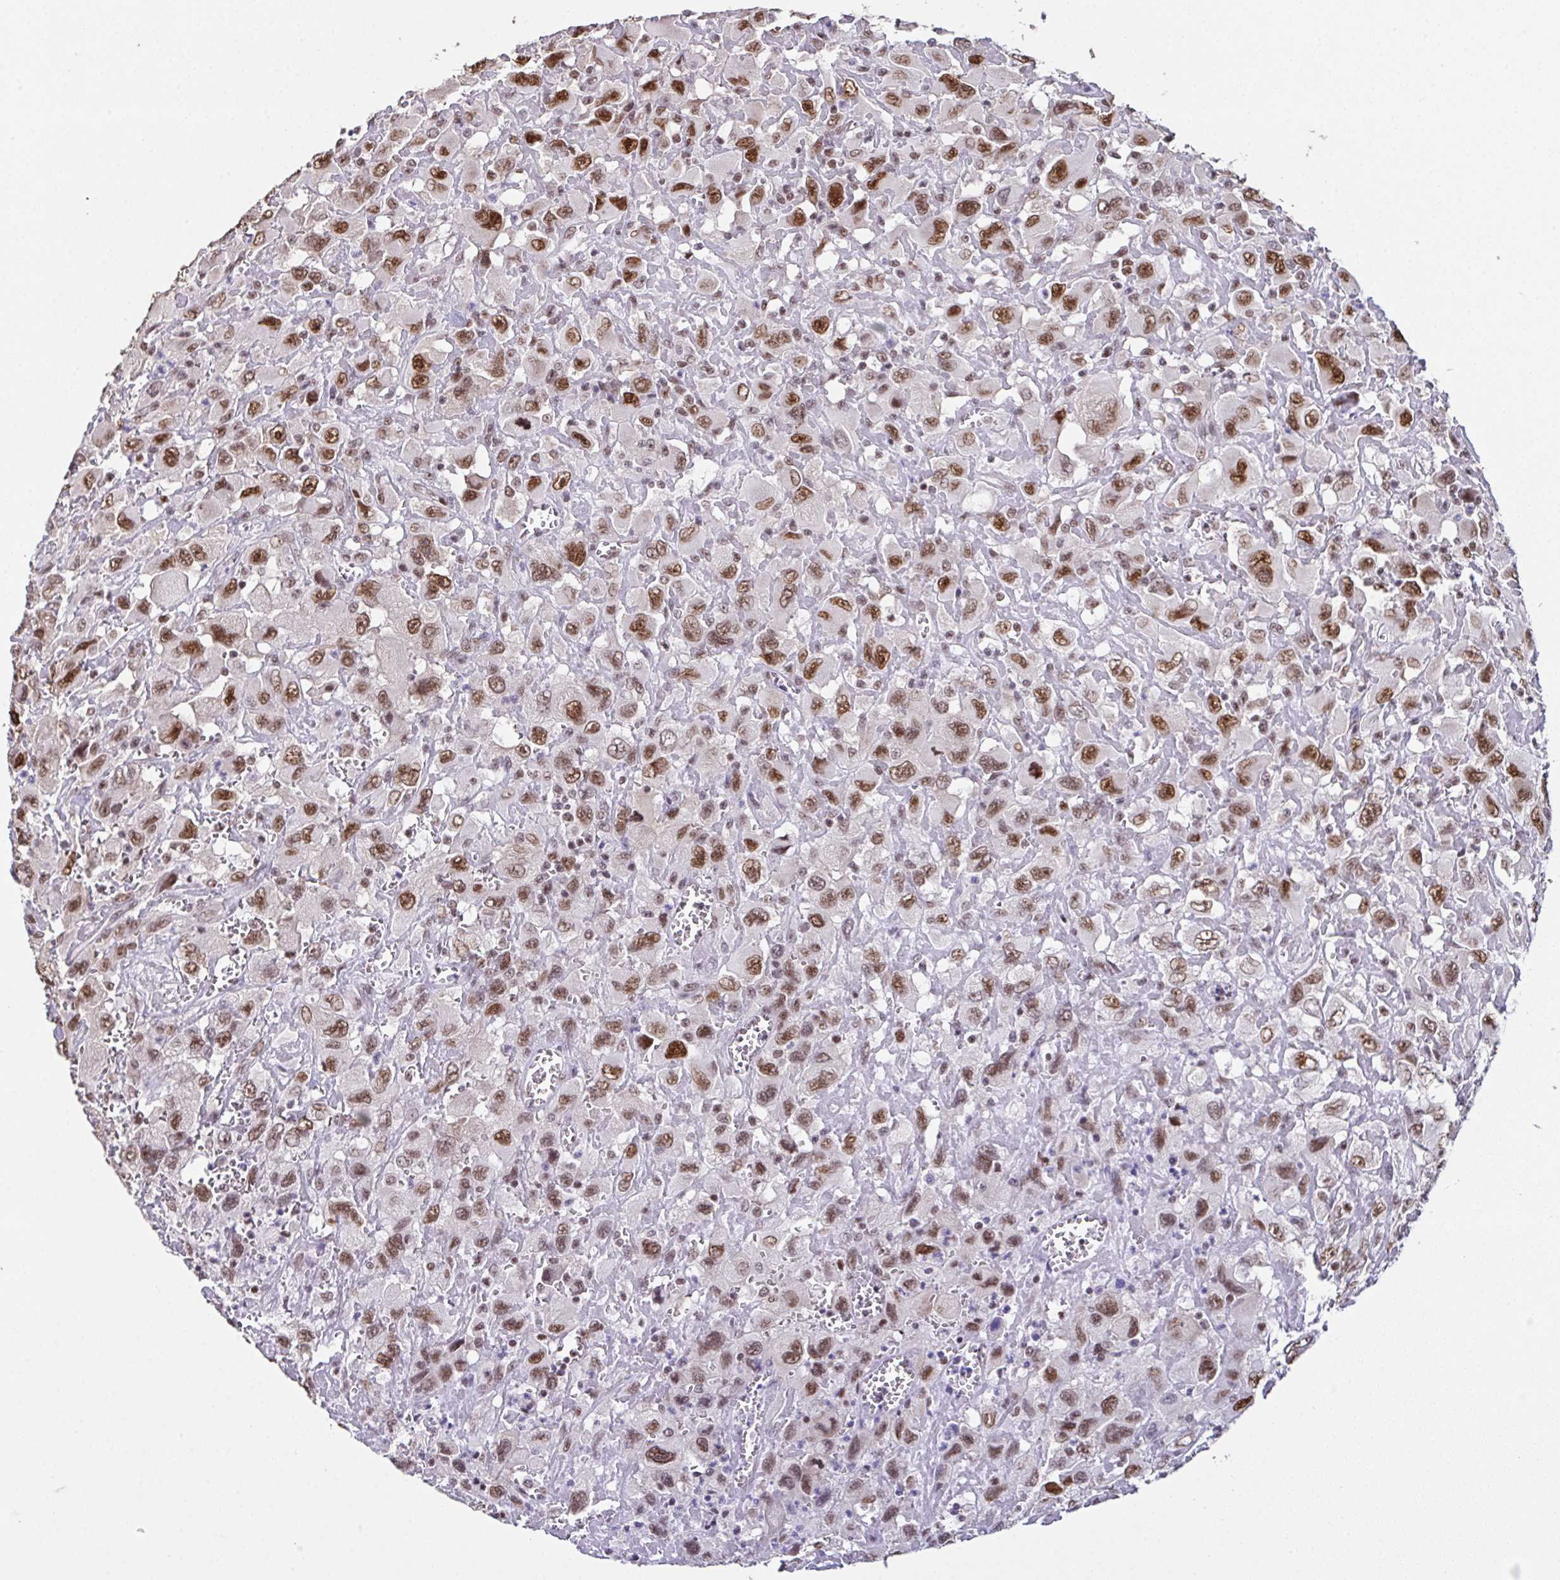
{"staining": {"intensity": "moderate", "quantity": ">75%", "location": "nuclear"}, "tissue": "head and neck cancer", "cell_type": "Tumor cells", "image_type": "cancer", "snomed": [{"axis": "morphology", "description": "Squamous cell carcinoma, NOS"}, {"axis": "morphology", "description": "Squamous cell carcinoma, metastatic, NOS"}, {"axis": "topography", "description": "Oral tissue"}, {"axis": "topography", "description": "Head-Neck"}], "caption": "High-power microscopy captured an immunohistochemistry (IHC) photomicrograph of metastatic squamous cell carcinoma (head and neck), revealing moderate nuclear expression in approximately >75% of tumor cells. The staining was performed using DAB, with brown indicating positive protein expression. Nuclei are stained blue with hematoxylin.", "gene": "ZNF800", "patient": {"sex": "female", "age": 85}}